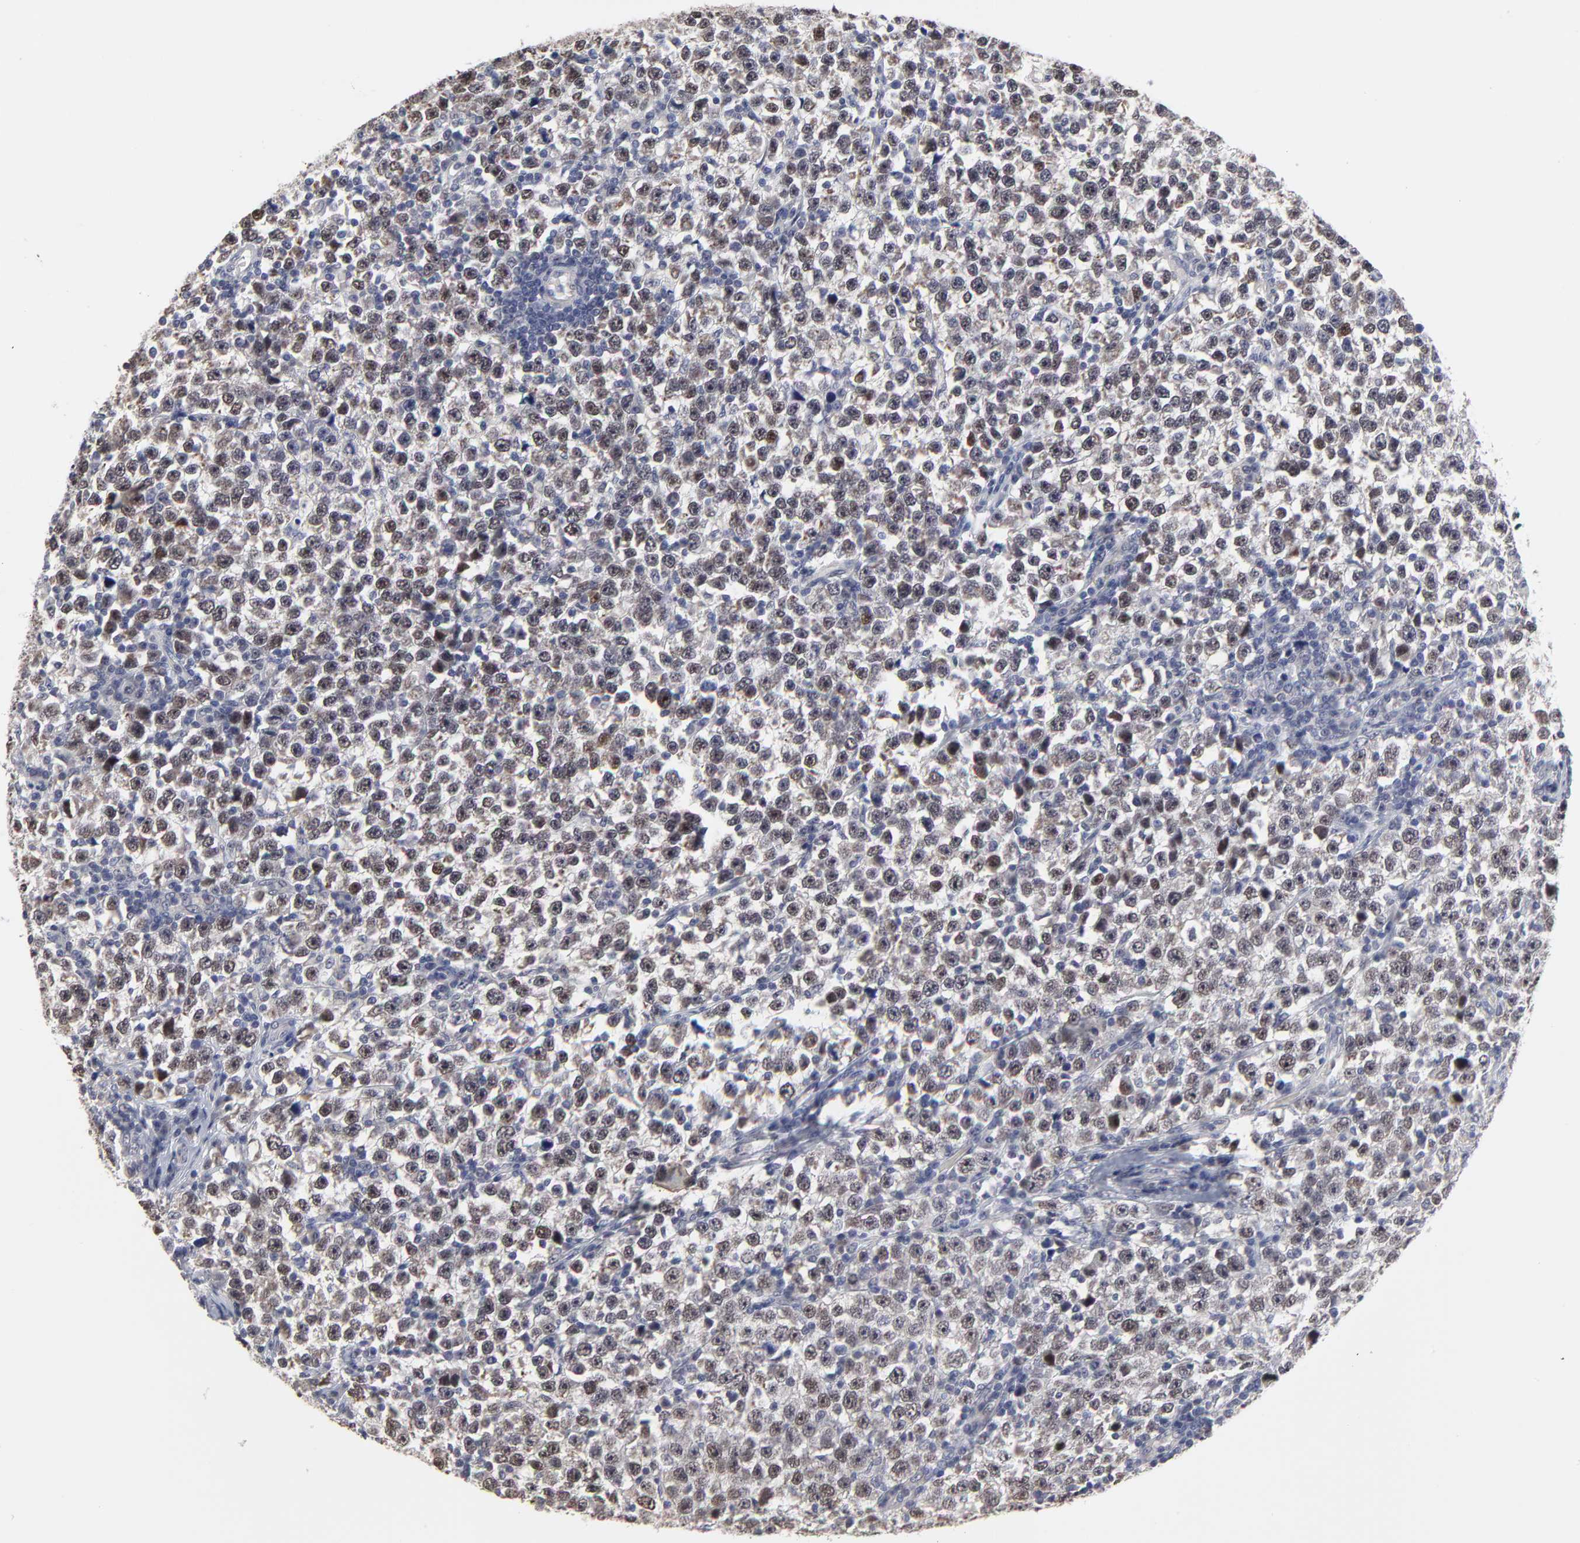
{"staining": {"intensity": "weak", "quantity": "25%-75%", "location": "cytoplasmic/membranous"}, "tissue": "testis cancer", "cell_type": "Tumor cells", "image_type": "cancer", "snomed": [{"axis": "morphology", "description": "Seminoma, NOS"}, {"axis": "topography", "description": "Testis"}], "caption": "Tumor cells show weak cytoplasmic/membranous positivity in approximately 25%-75% of cells in seminoma (testis).", "gene": "MAGEA10", "patient": {"sex": "male", "age": 43}}